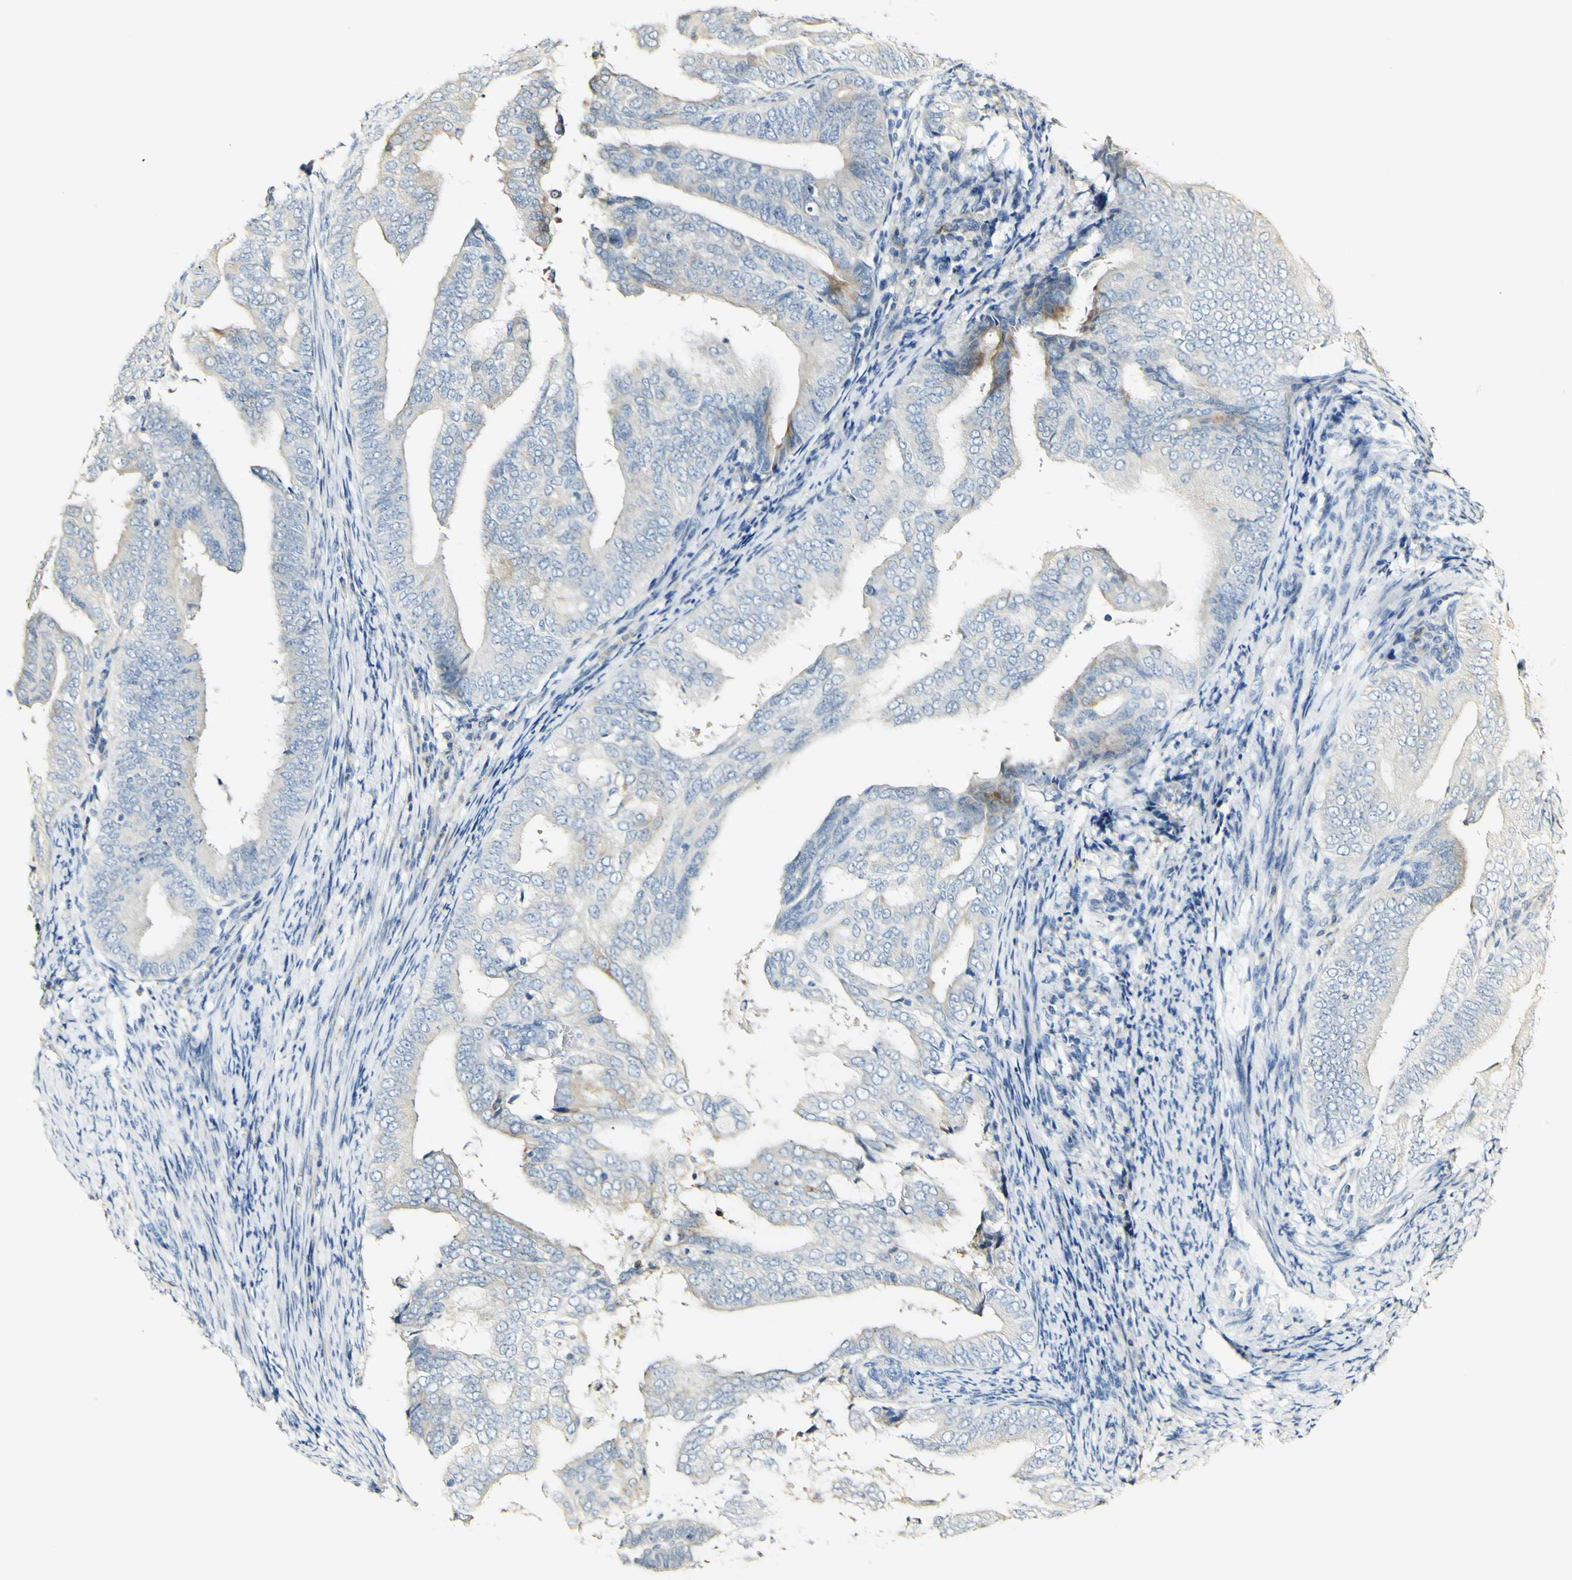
{"staining": {"intensity": "weak", "quantity": "<25%", "location": "cytoplasmic/membranous"}, "tissue": "endometrial cancer", "cell_type": "Tumor cells", "image_type": "cancer", "snomed": [{"axis": "morphology", "description": "Adenocarcinoma, NOS"}, {"axis": "topography", "description": "Endometrium"}], "caption": "Immunohistochemistry photomicrograph of neoplastic tissue: human adenocarcinoma (endometrial) stained with DAB demonstrates no significant protein positivity in tumor cells.", "gene": "FMO3", "patient": {"sex": "female", "age": 58}}